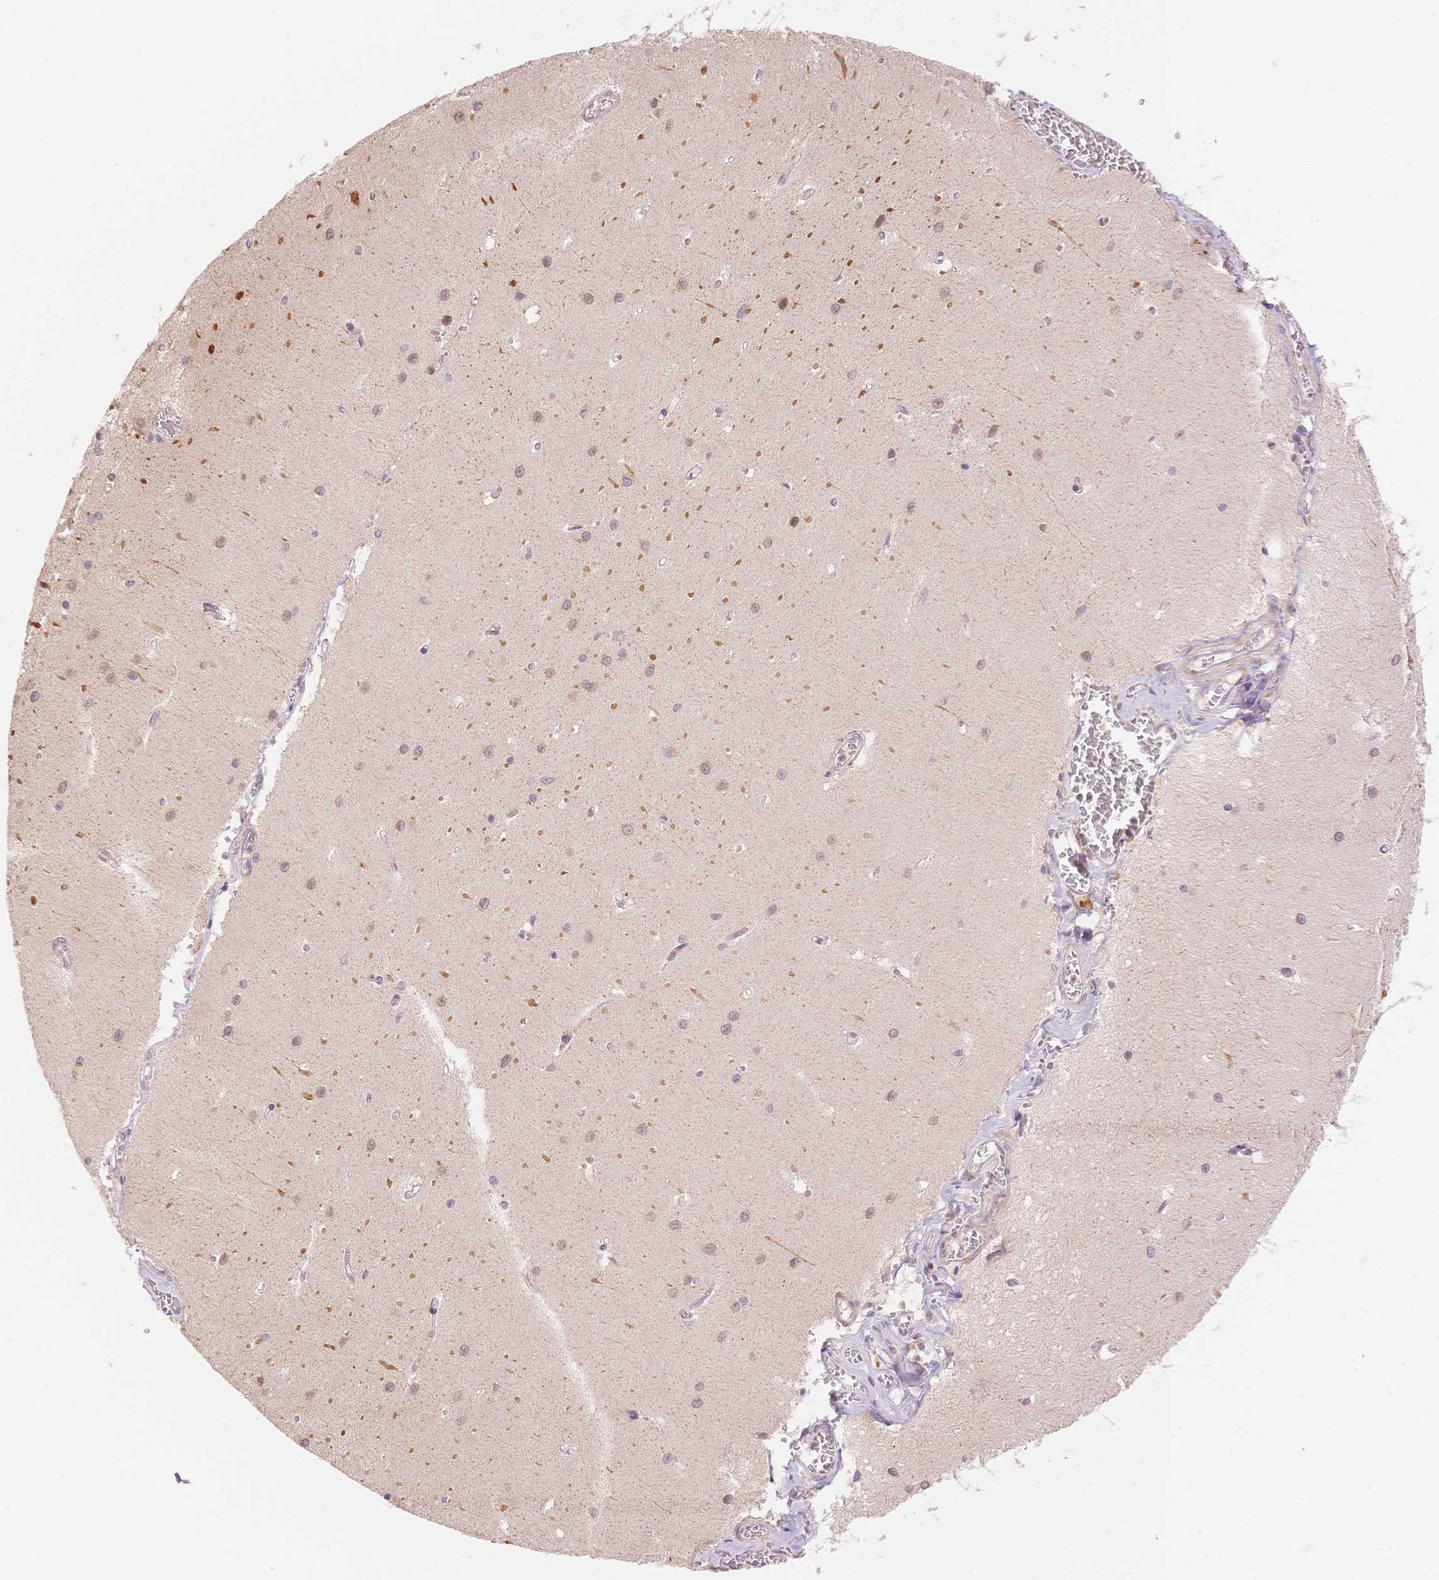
{"staining": {"intensity": "negative", "quantity": "none", "location": "none"}, "tissue": "cerebellum", "cell_type": "Cells in granular layer", "image_type": "normal", "snomed": [{"axis": "morphology", "description": "Normal tissue, NOS"}, {"axis": "topography", "description": "Cerebellum"}], "caption": "High power microscopy micrograph of an IHC micrograph of benign cerebellum, revealing no significant staining in cells in granular layer.", "gene": "STK39", "patient": {"sex": "male", "age": 37}}